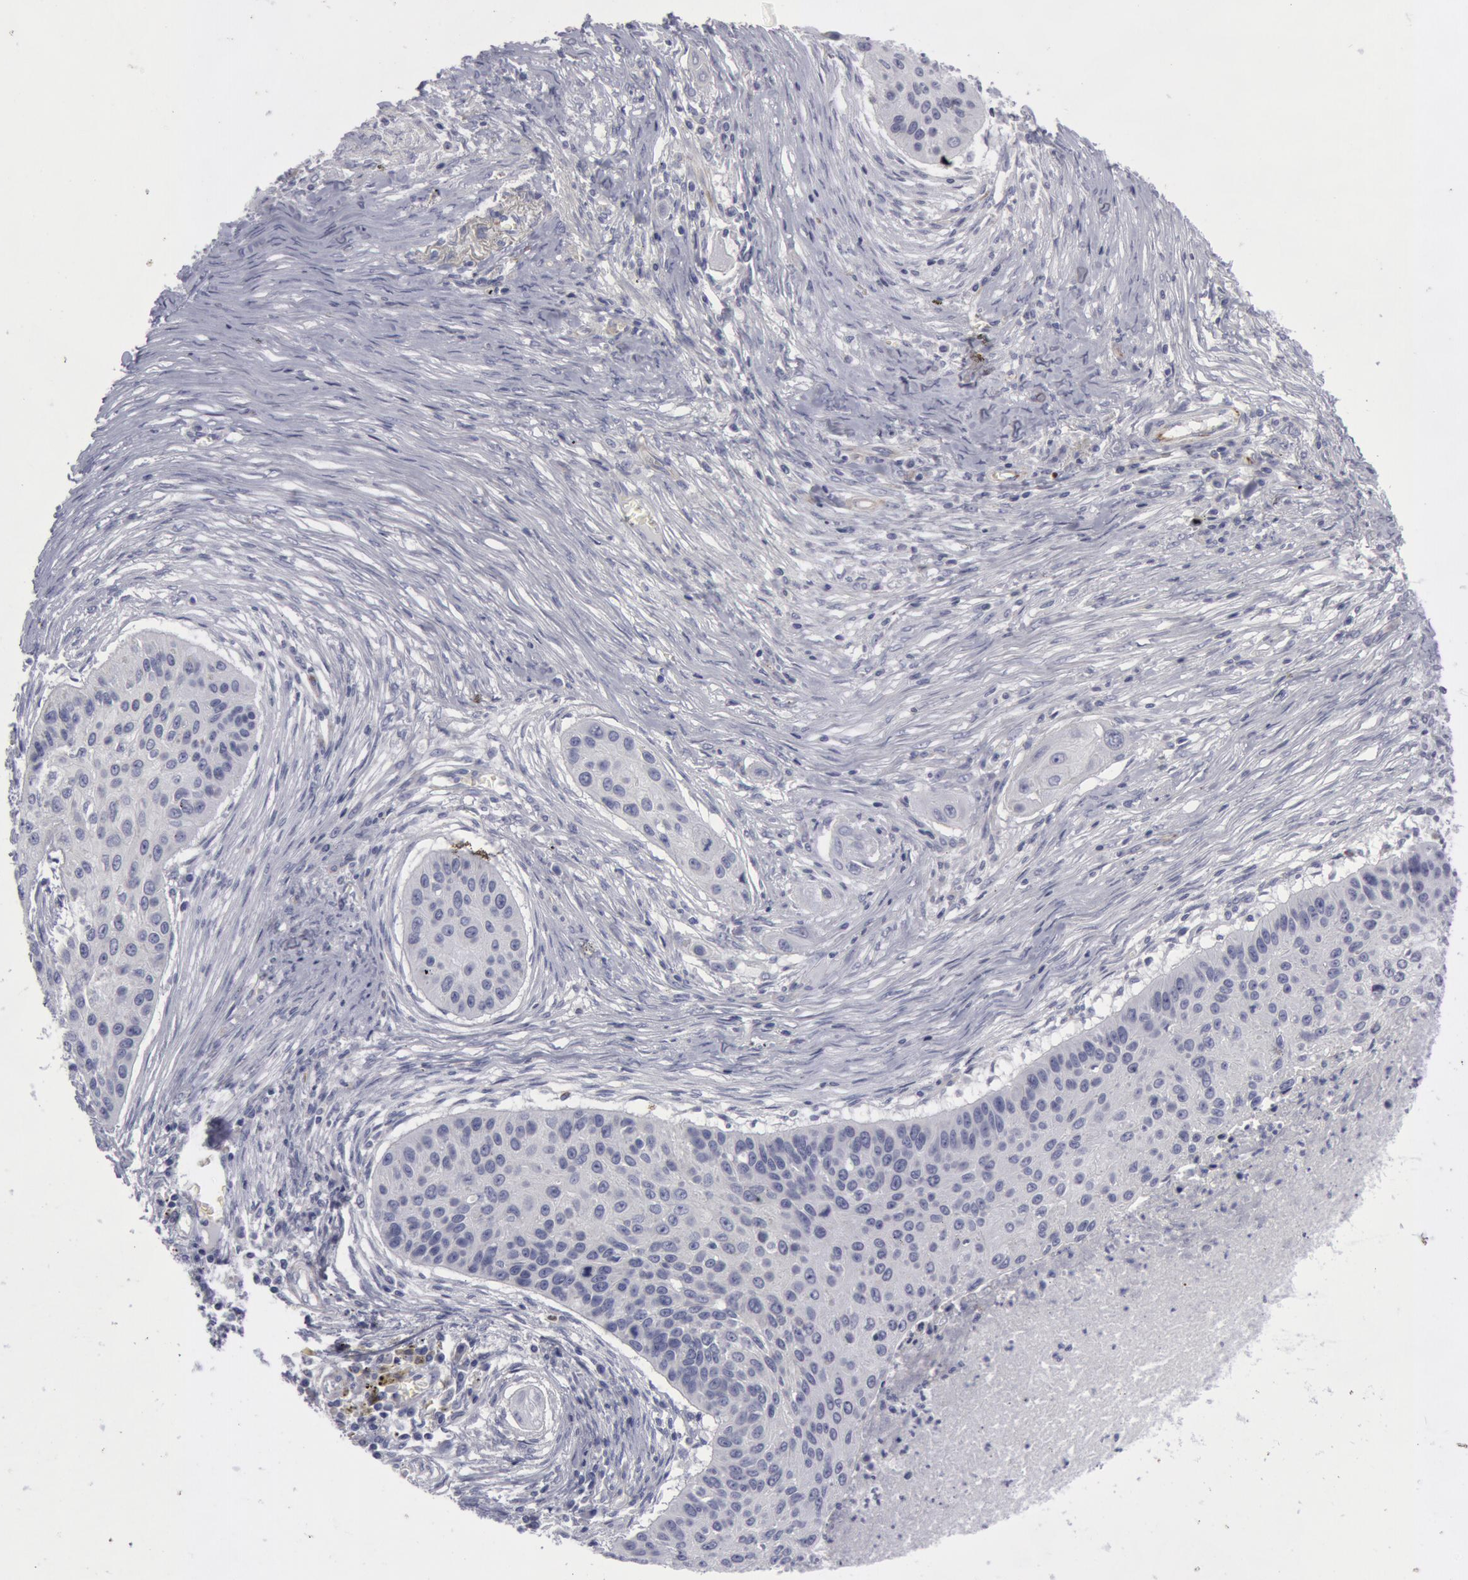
{"staining": {"intensity": "negative", "quantity": "none", "location": "none"}, "tissue": "lung cancer", "cell_type": "Tumor cells", "image_type": "cancer", "snomed": [{"axis": "morphology", "description": "Squamous cell carcinoma, NOS"}, {"axis": "topography", "description": "Lung"}], "caption": "Image shows no protein positivity in tumor cells of lung cancer (squamous cell carcinoma) tissue.", "gene": "SMC1B", "patient": {"sex": "male", "age": 71}}